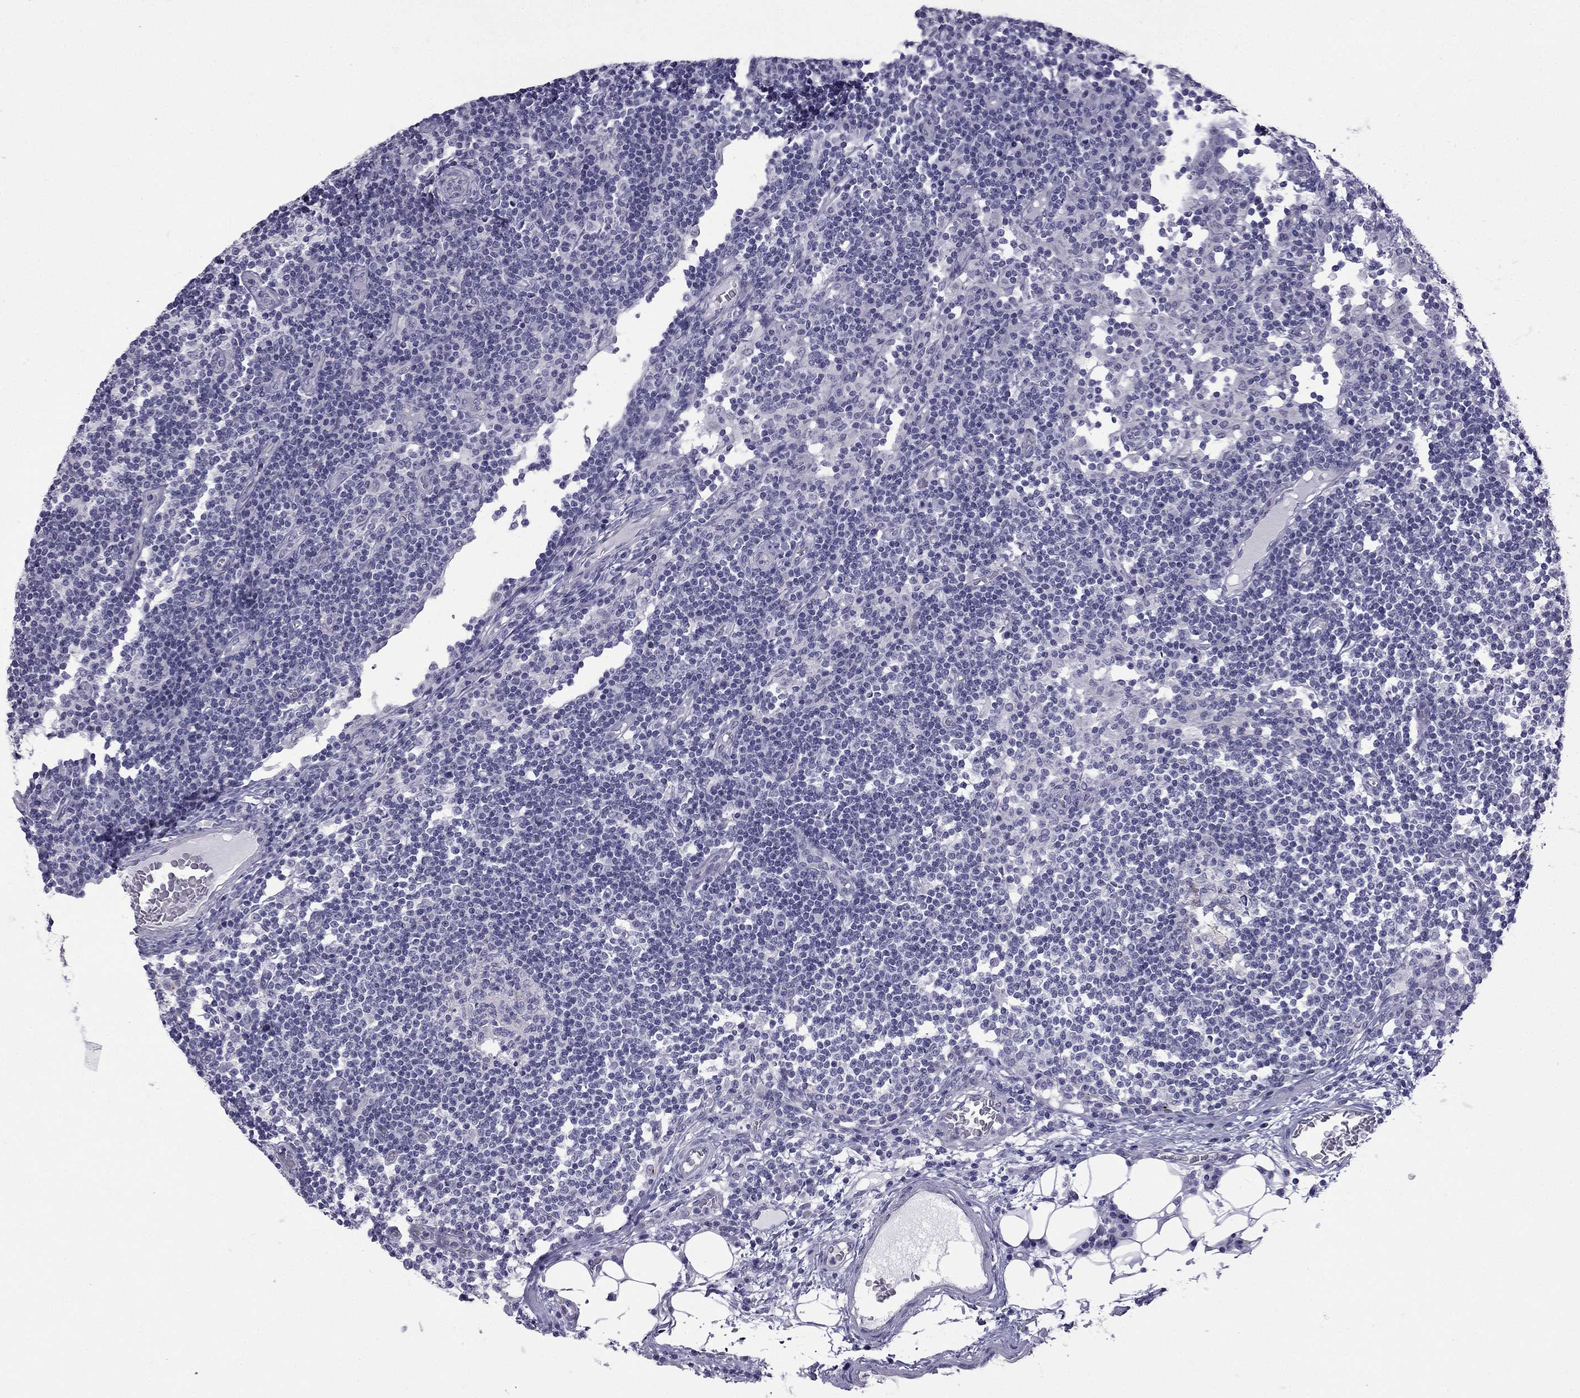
{"staining": {"intensity": "negative", "quantity": "none", "location": "none"}, "tissue": "lymph node", "cell_type": "Germinal center cells", "image_type": "normal", "snomed": [{"axis": "morphology", "description": "Normal tissue, NOS"}, {"axis": "topography", "description": "Lymph node"}], "caption": "An IHC image of normal lymph node is shown. There is no staining in germinal center cells of lymph node.", "gene": "CFAP53", "patient": {"sex": "female", "age": 72}}